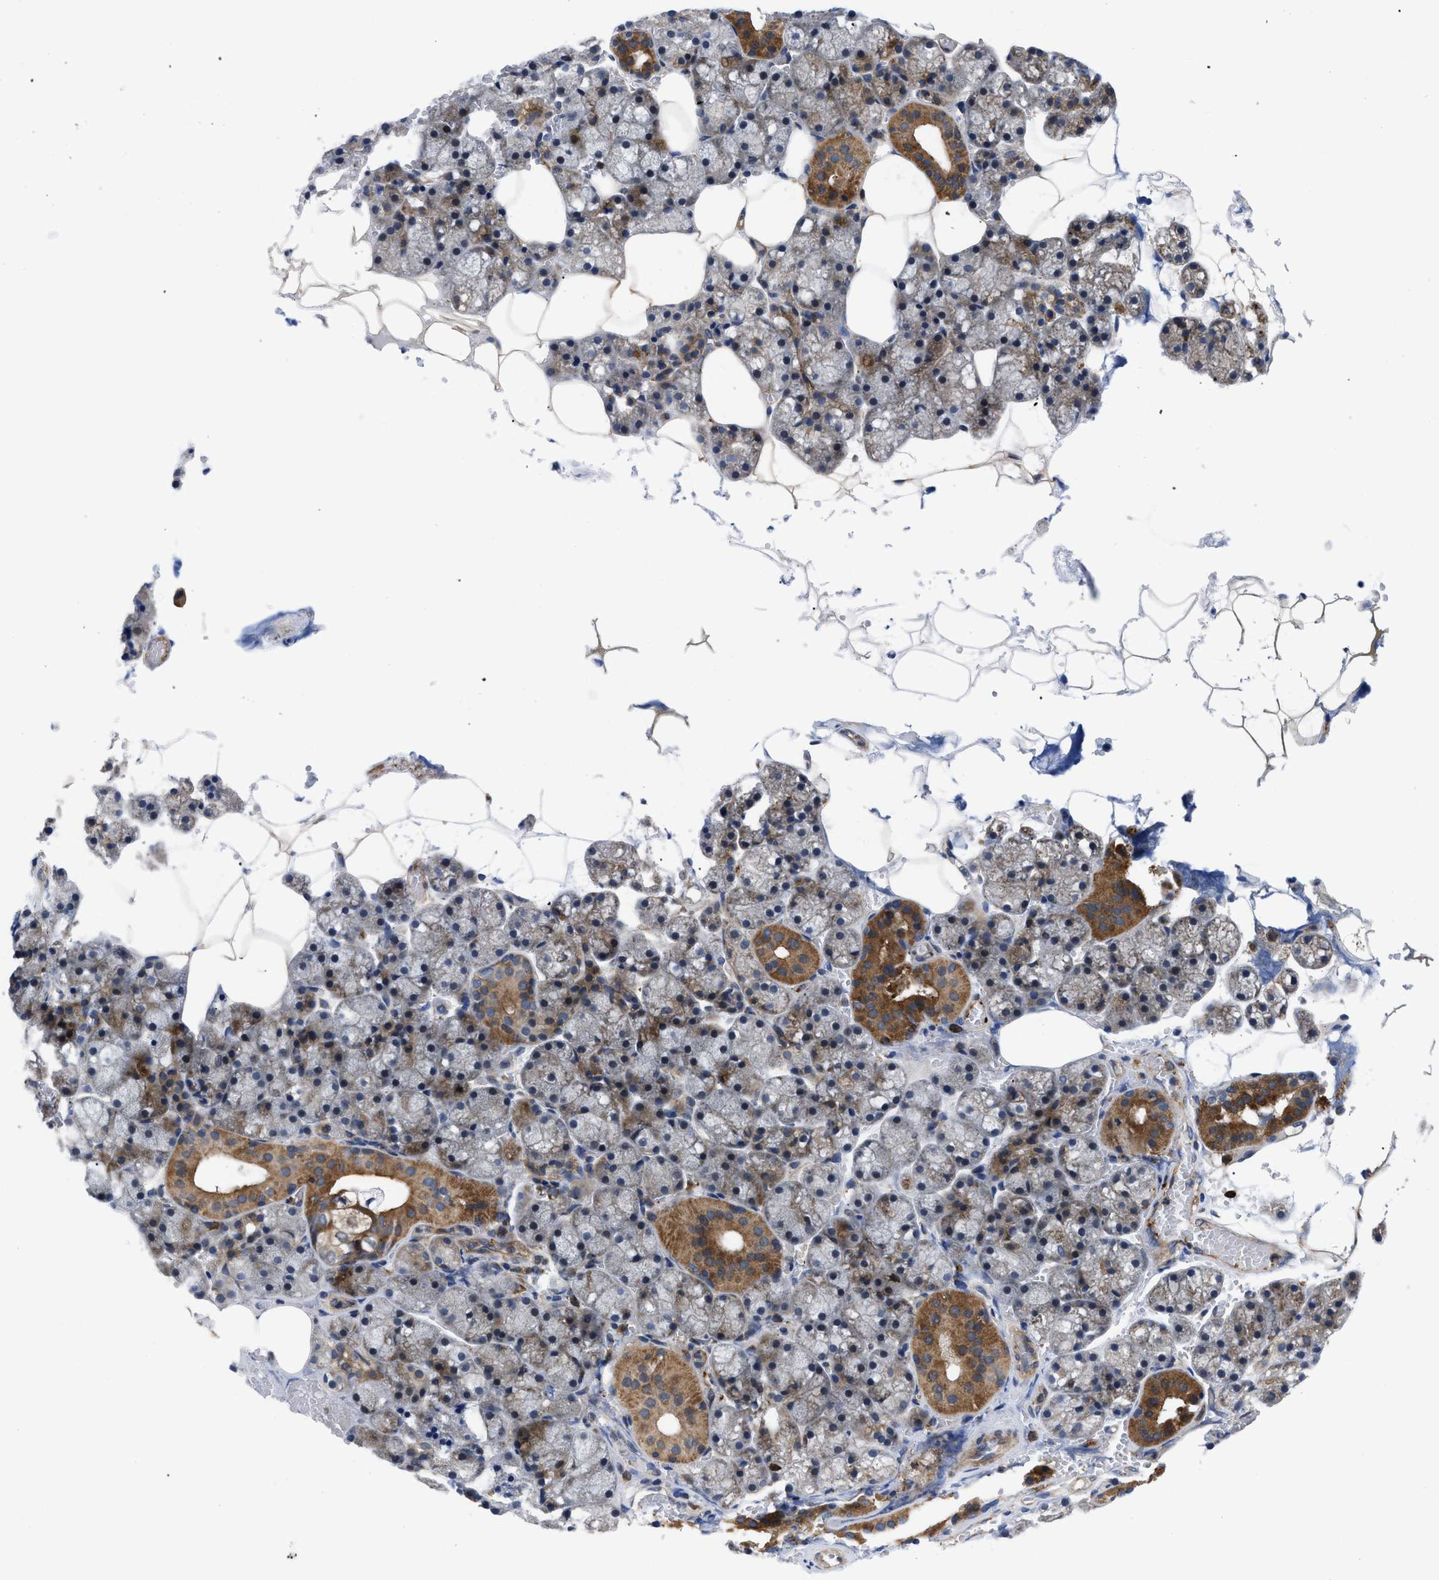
{"staining": {"intensity": "moderate", "quantity": "25%-75%", "location": "cytoplasmic/membranous"}, "tissue": "salivary gland", "cell_type": "Glandular cells", "image_type": "normal", "snomed": [{"axis": "morphology", "description": "Normal tissue, NOS"}, {"axis": "topography", "description": "Salivary gland"}], "caption": "IHC (DAB (3,3'-diaminobenzidine)) staining of unremarkable salivary gland demonstrates moderate cytoplasmic/membranous protein positivity in about 25%-75% of glandular cells.", "gene": "SPAST", "patient": {"sex": "male", "age": 62}}